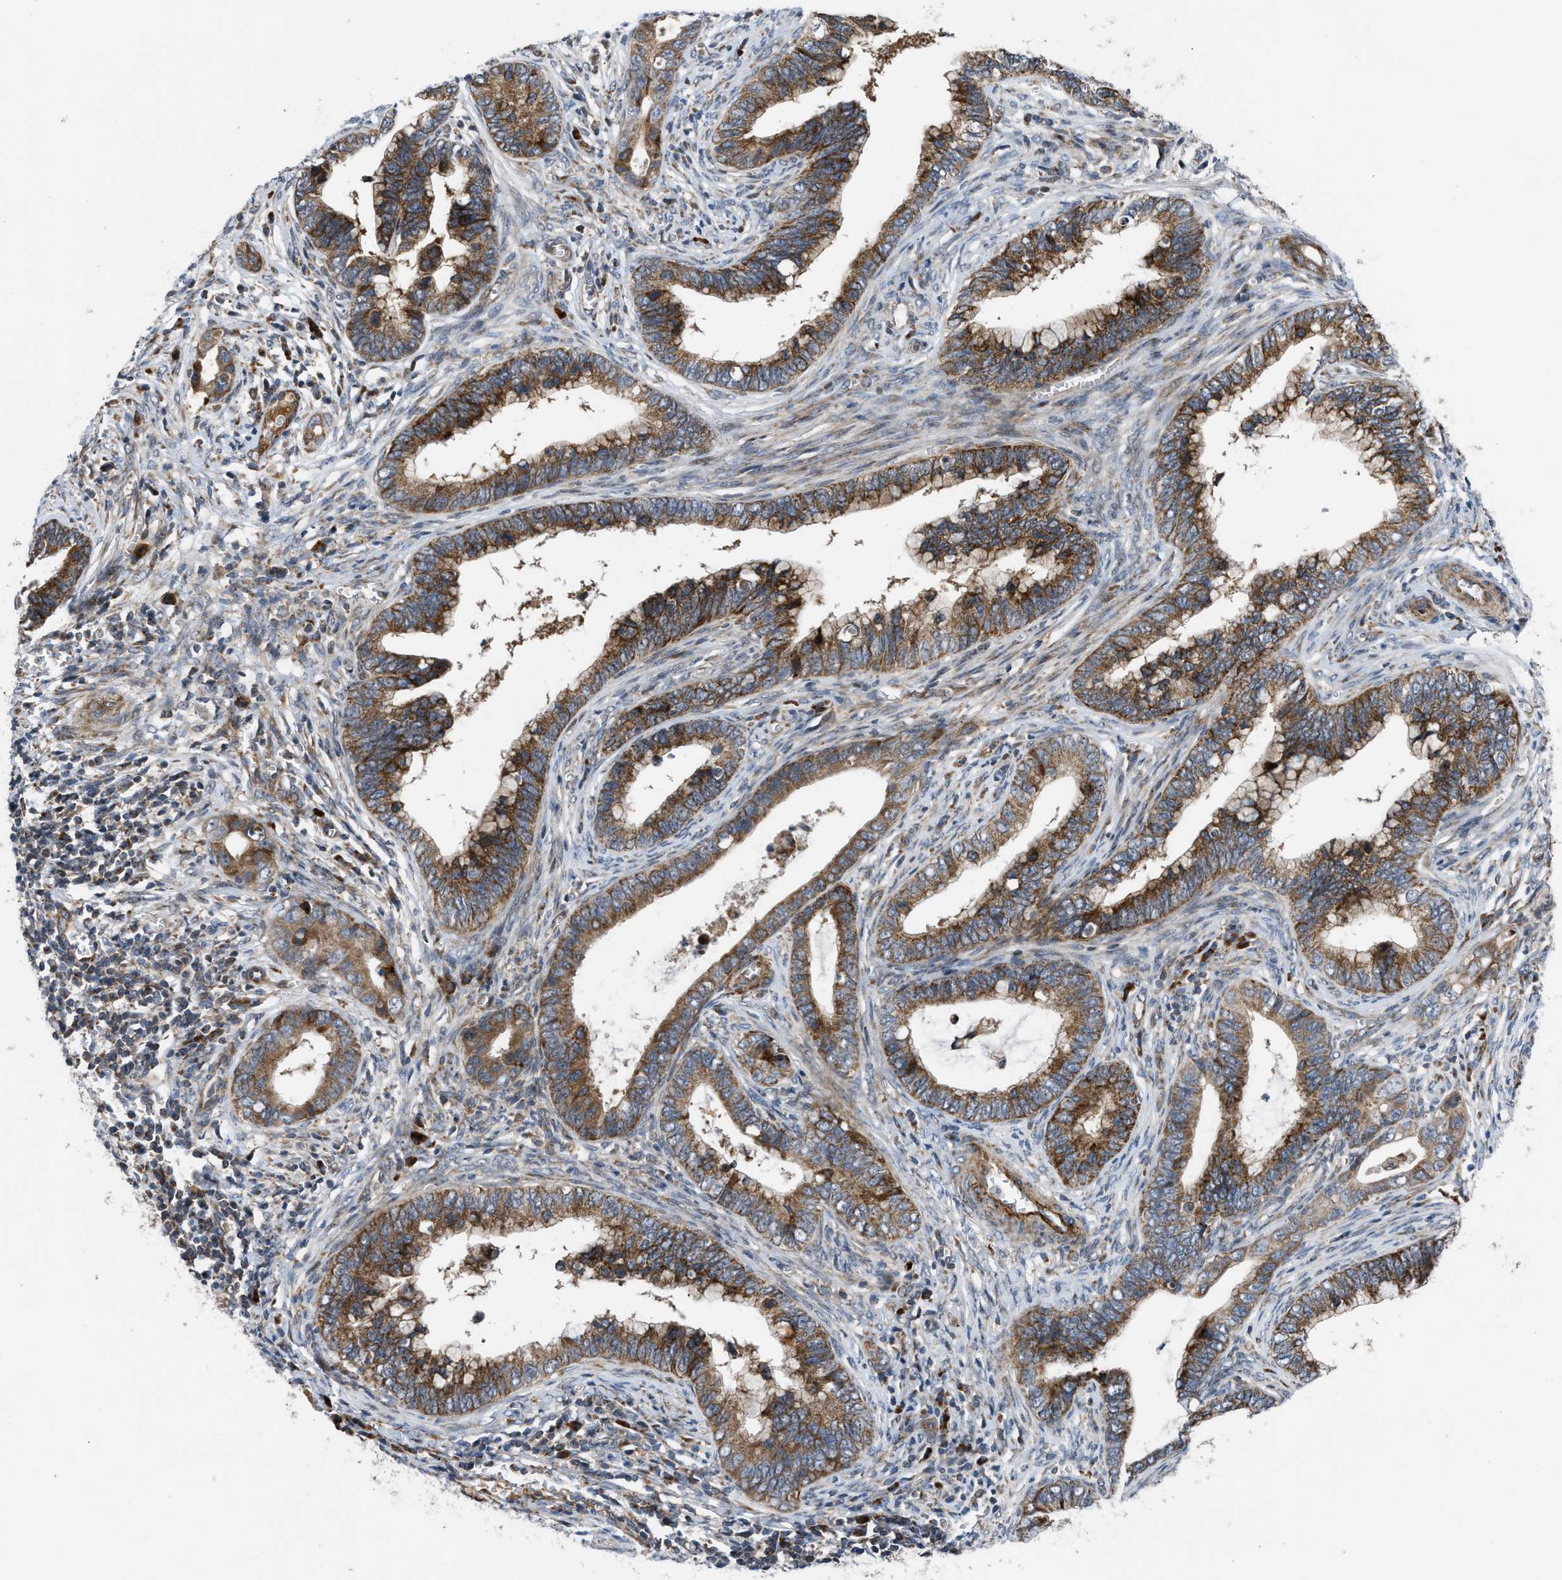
{"staining": {"intensity": "moderate", "quantity": ">75%", "location": "cytoplasmic/membranous"}, "tissue": "cervical cancer", "cell_type": "Tumor cells", "image_type": "cancer", "snomed": [{"axis": "morphology", "description": "Adenocarcinoma, NOS"}, {"axis": "topography", "description": "Cervix"}], "caption": "Adenocarcinoma (cervical) stained for a protein (brown) shows moderate cytoplasmic/membranous positive positivity in approximately >75% of tumor cells.", "gene": "AP3M2", "patient": {"sex": "female", "age": 44}}